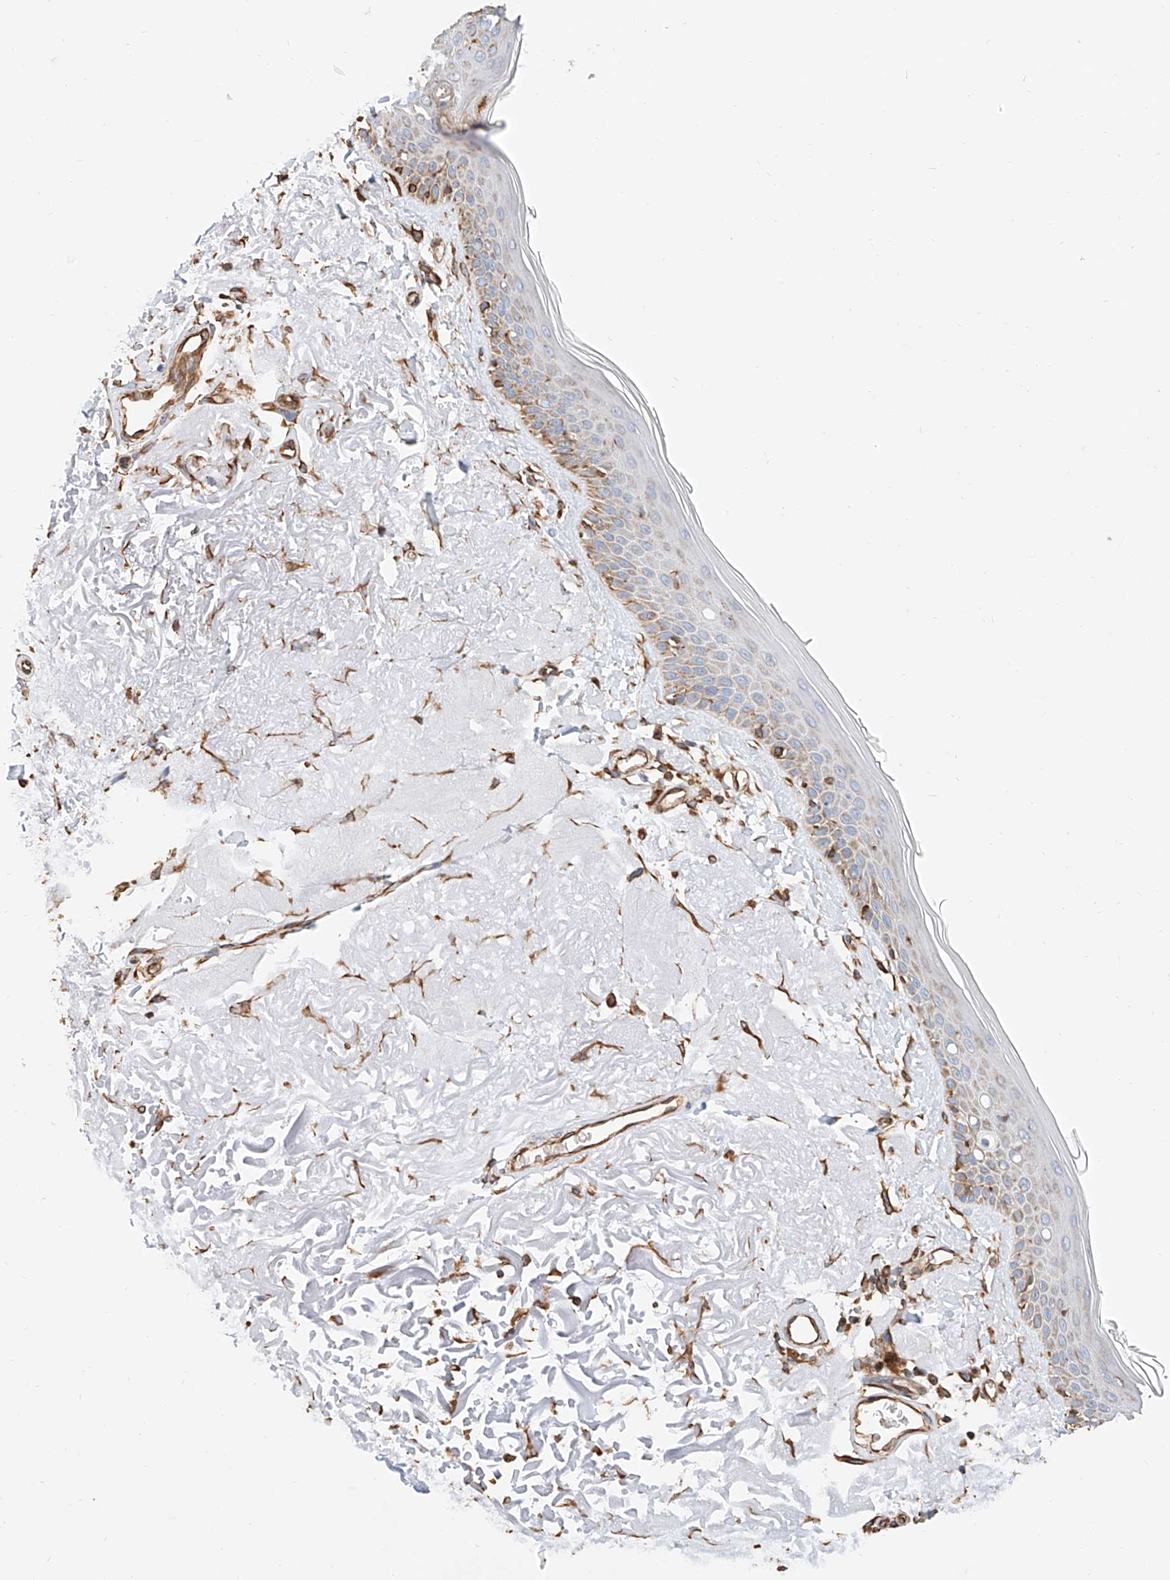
{"staining": {"intensity": "moderate", "quantity": ">75%", "location": "cytoplasmic/membranous"}, "tissue": "skin", "cell_type": "Fibroblasts", "image_type": "normal", "snomed": [{"axis": "morphology", "description": "Normal tissue, NOS"}, {"axis": "topography", "description": "Skin"}, {"axis": "topography", "description": "Skeletal muscle"}], "caption": "This histopathology image shows IHC staining of unremarkable skin, with medium moderate cytoplasmic/membranous expression in approximately >75% of fibroblasts.", "gene": "NDUFV3", "patient": {"sex": "male", "age": 83}}